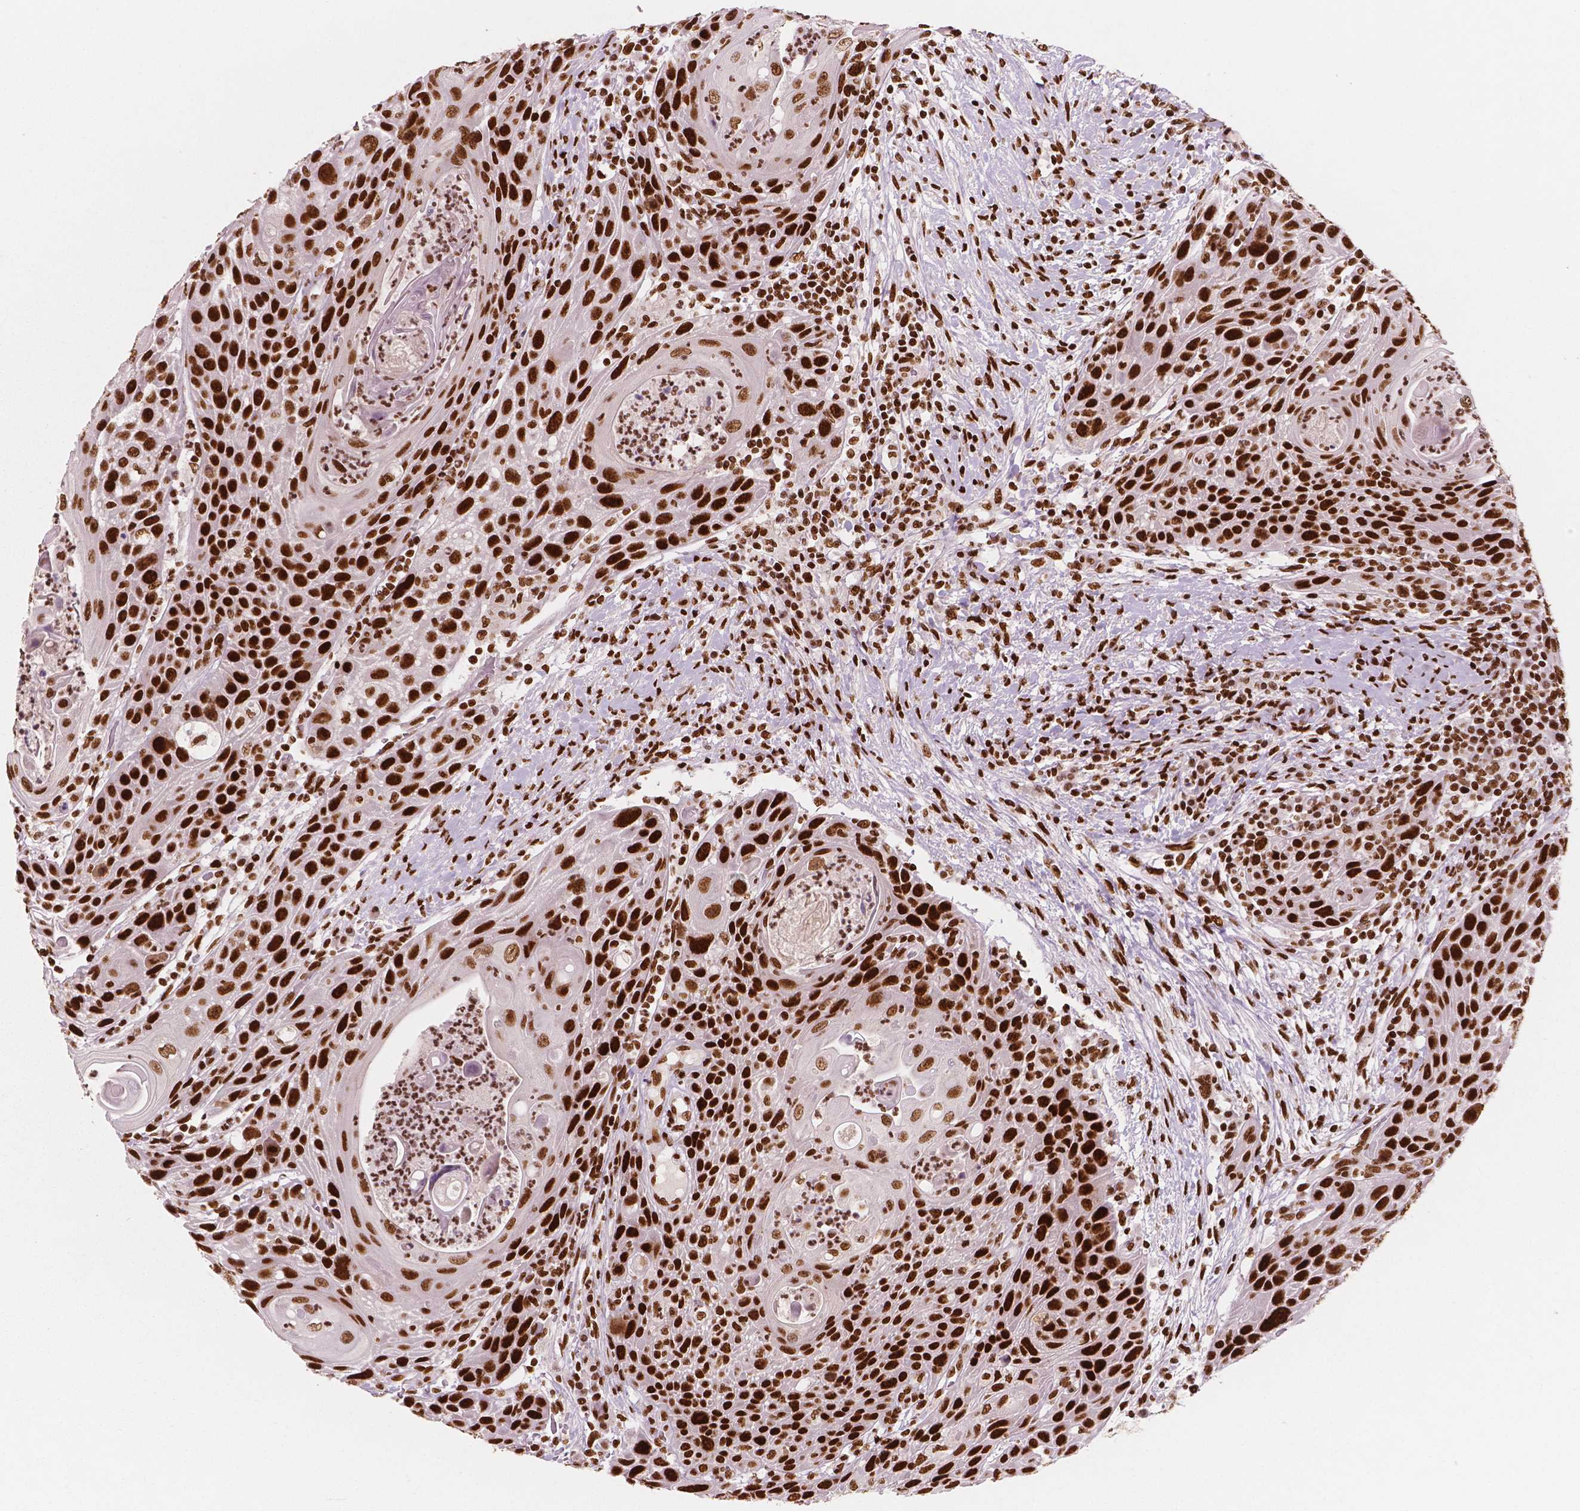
{"staining": {"intensity": "strong", "quantity": ">75%", "location": "nuclear"}, "tissue": "head and neck cancer", "cell_type": "Tumor cells", "image_type": "cancer", "snomed": [{"axis": "morphology", "description": "Squamous cell carcinoma, NOS"}, {"axis": "topography", "description": "Head-Neck"}], "caption": "Protein analysis of head and neck squamous cell carcinoma tissue displays strong nuclear expression in about >75% of tumor cells. (brown staining indicates protein expression, while blue staining denotes nuclei).", "gene": "BRD4", "patient": {"sex": "male", "age": 69}}